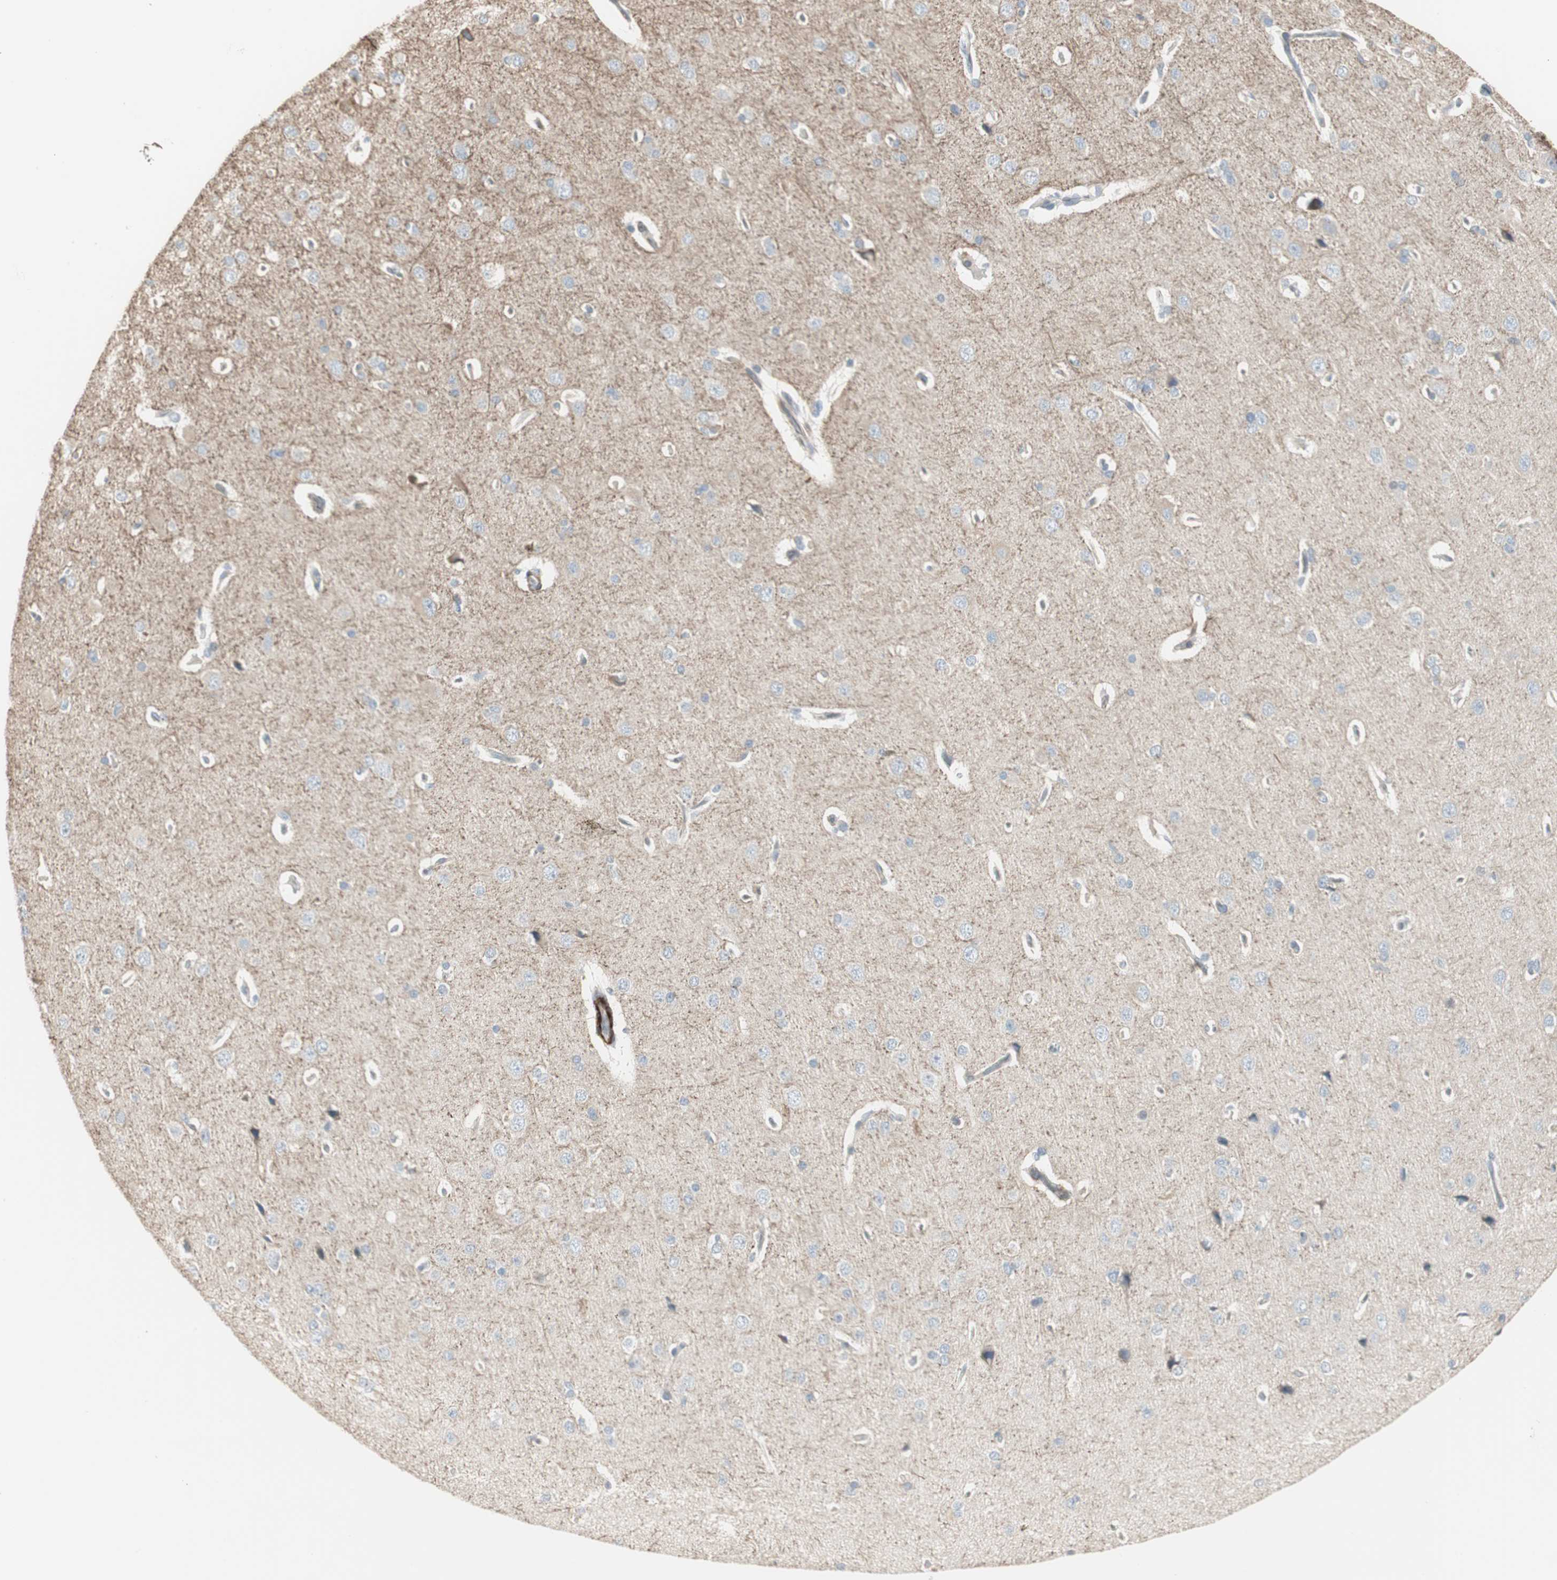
{"staining": {"intensity": "negative", "quantity": "none", "location": "none"}, "tissue": "cerebral cortex", "cell_type": "Endothelial cells", "image_type": "normal", "snomed": [{"axis": "morphology", "description": "Normal tissue, NOS"}, {"axis": "topography", "description": "Cerebral cortex"}], "caption": "DAB (3,3'-diaminobenzidine) immunohistochemical staining of normal cerebral cortex shows no significant positivity in endothelial cells. The staining is performed using DAB (3,3'-diaminobenzidine) brown chromogen with nuclei counter-stained in using hematoxylin.", "gene": "DMPK", "patient": {"sex": "male", "age": 62}}